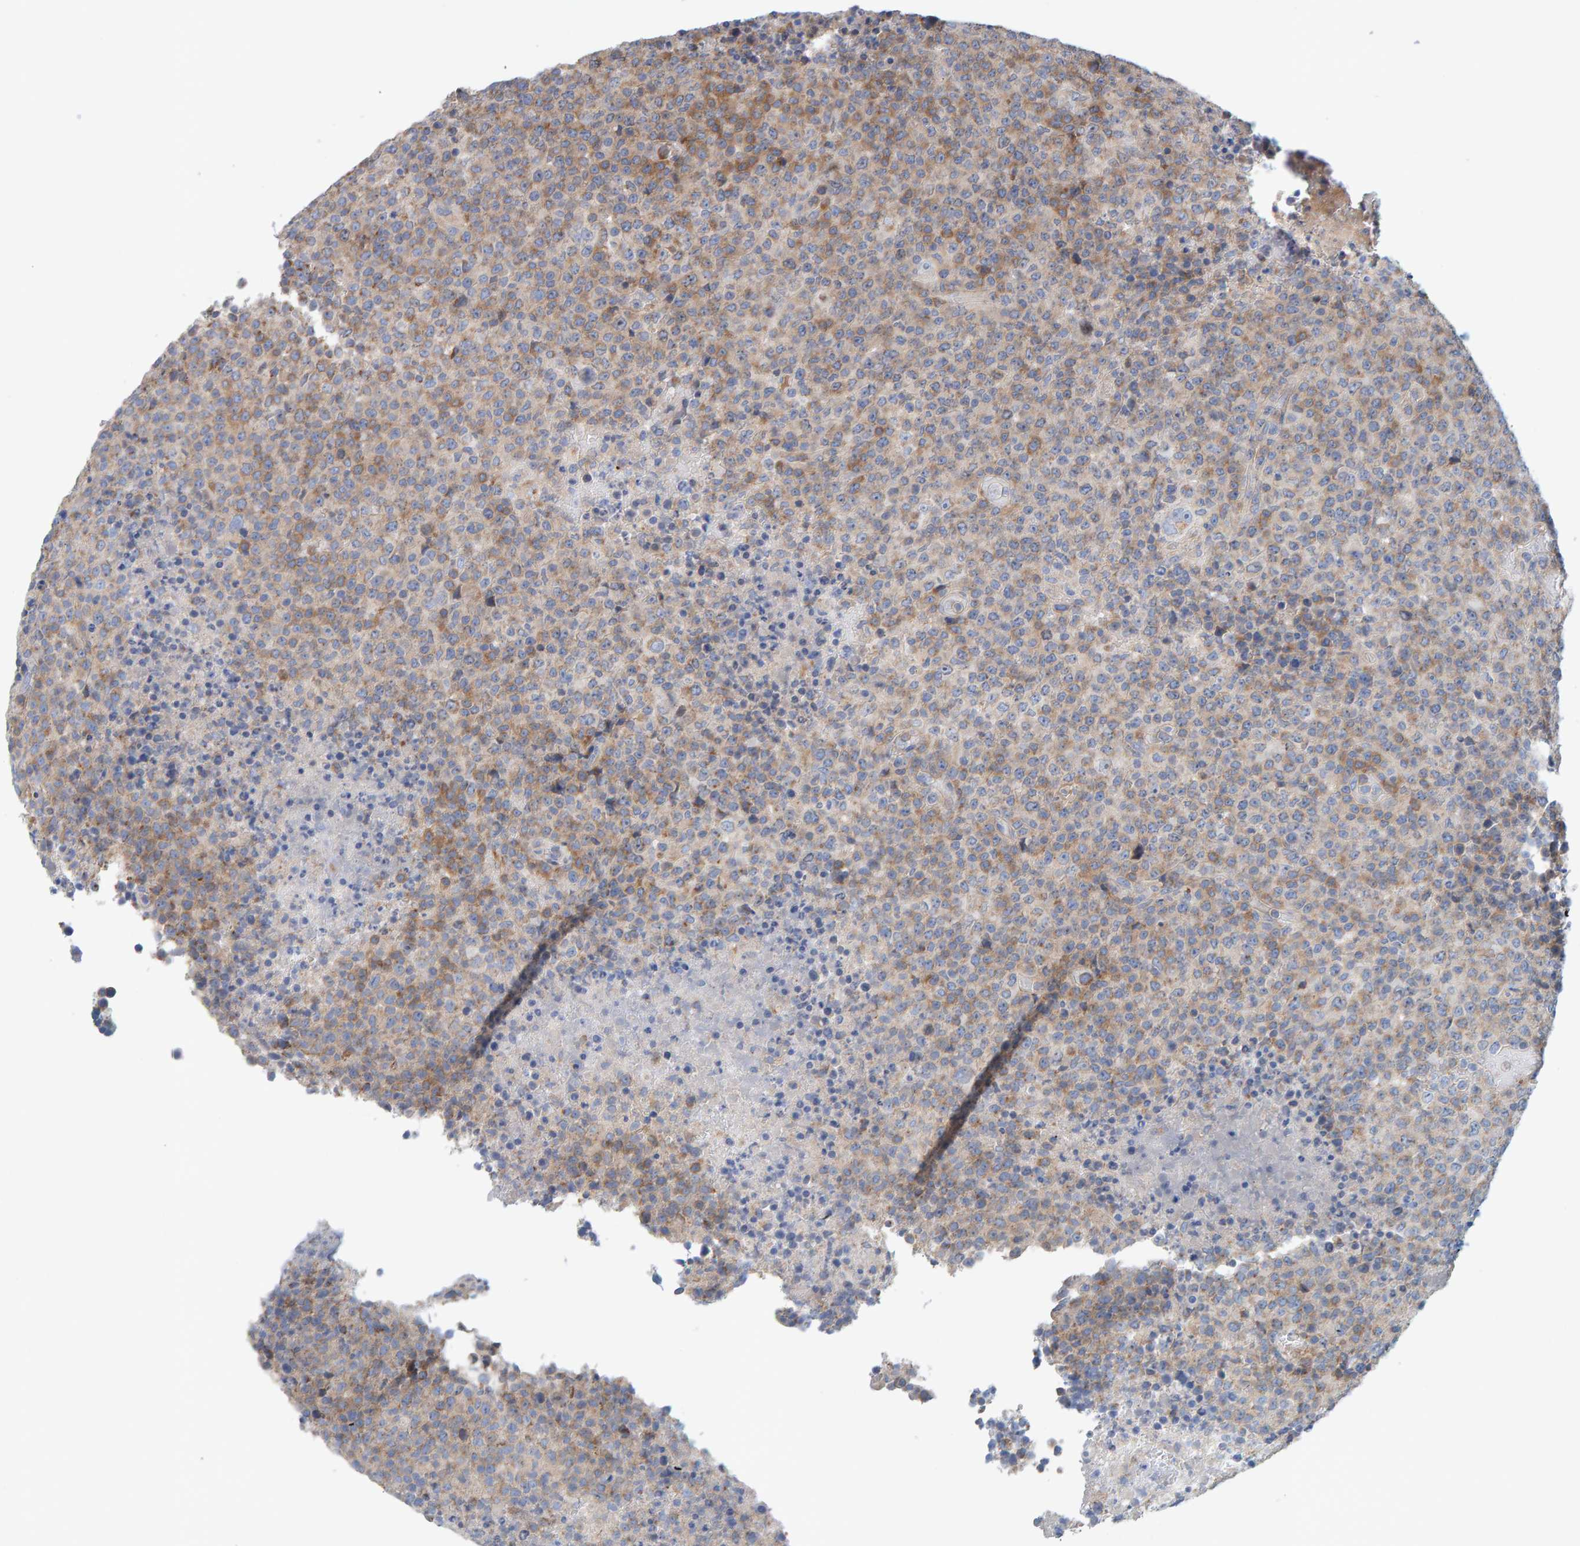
{"staining": {"intensity": "moderate", "quantity": "<25%", "location": "cytoplasmic/membranous"}, "tissue": "lymphoma", "cell_type": "Tumor cells", "image_type": "cancer", "snomed": [{"axis": "morphology", "description": "Malignant lymphoma, non-Hodgkin's type, High grade"}, {"axis": "topography", "description": "Lymph node"}], "caption": "Protein staining by immunohistochemistry reveals moderate cytoplasmic/membranous expression in about <25% of tumor cells in lymphoma.", "gene": "RGP1", "patient": {"sex": "male", "age": 13}}